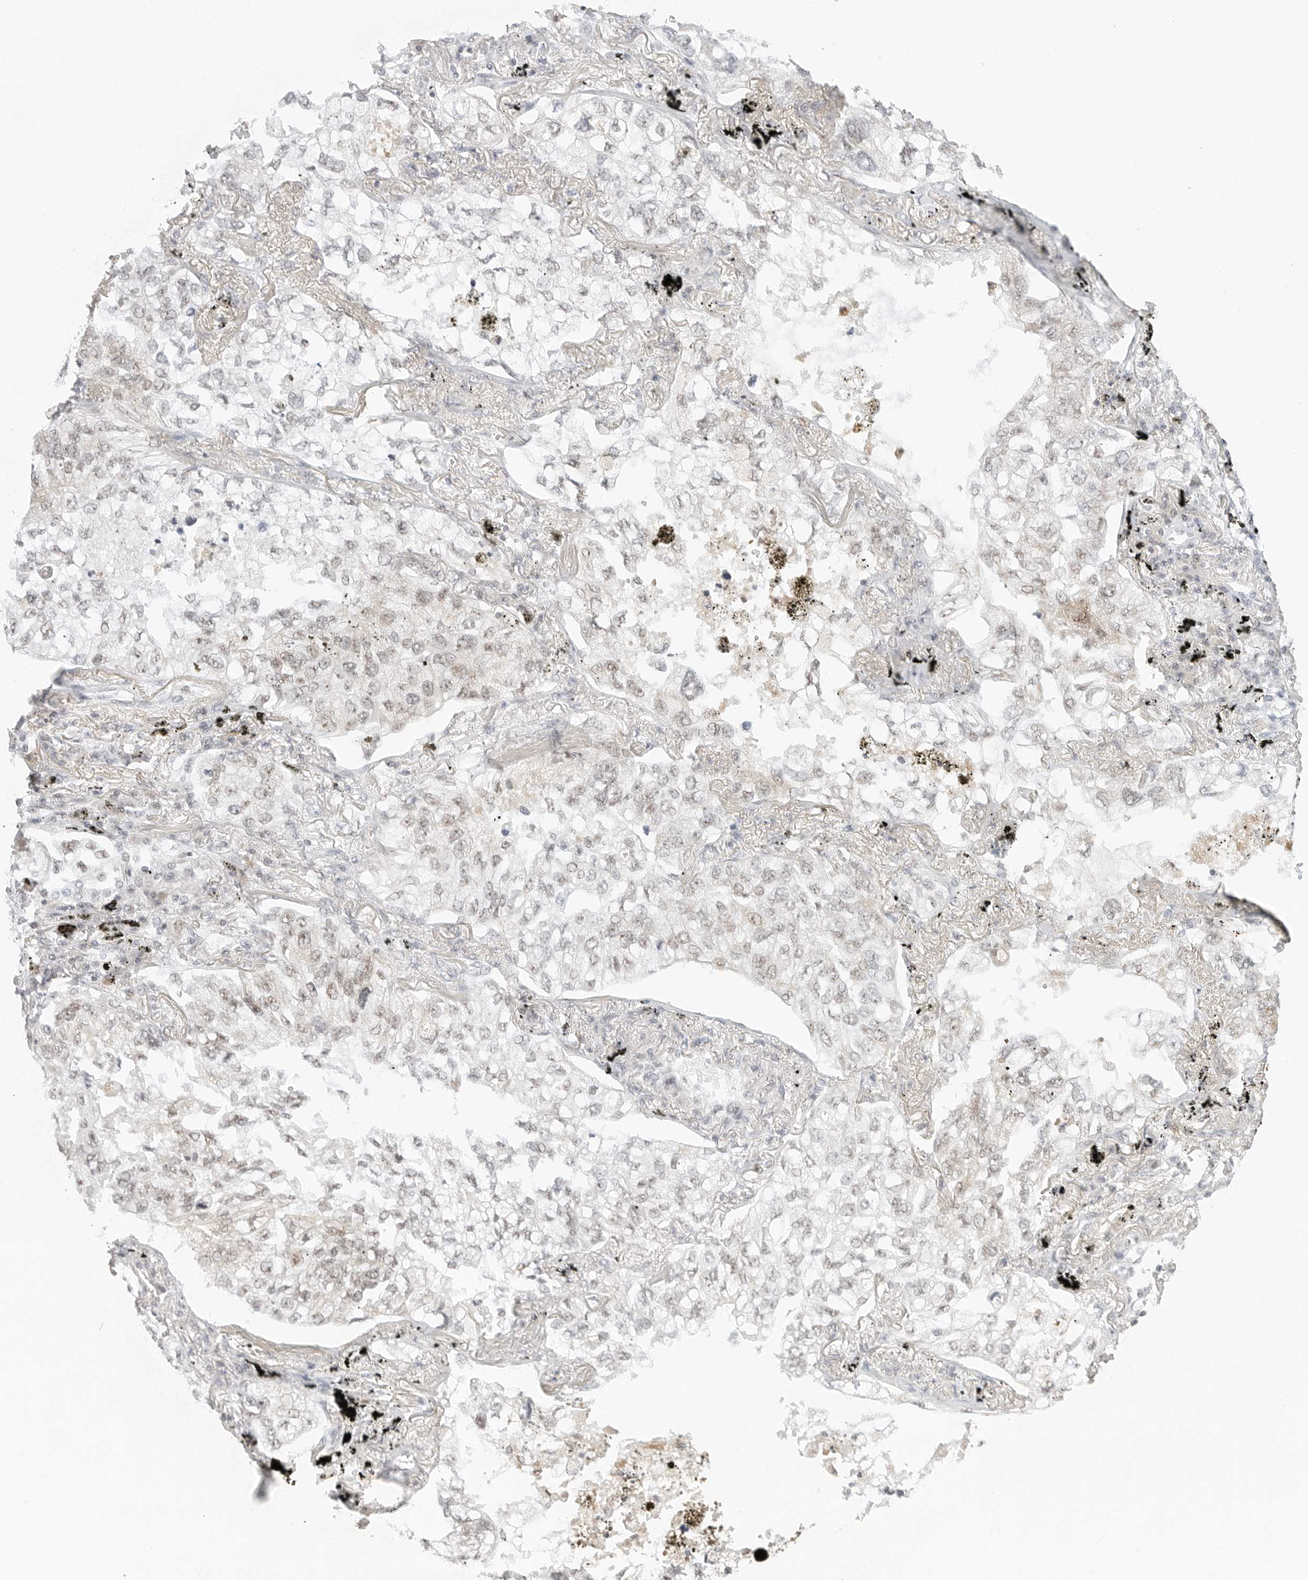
{"staining": {"intensity": "weak", "quantity": "<25%", "location": "nuclear"}, "tissue": "lung cancer", "cell_type": "Tumor cells", "image_type": "cancer", "snomed": [{"axis": "morphology", "description": "Adenocarcinoma, NOS"}, {"axis": "topography", "description": "Lung"}], "caption": "High magnification brightfield microscopy of lung cancer (adenocarcinoma) stained with DAB (3,3'-diaminobenzidine) (brown) and counterstained with hematoxylin (blue): tumor cells show no significant staining.", "gene": "NEO1", "patient": {"sex": "male", "age": 65}}